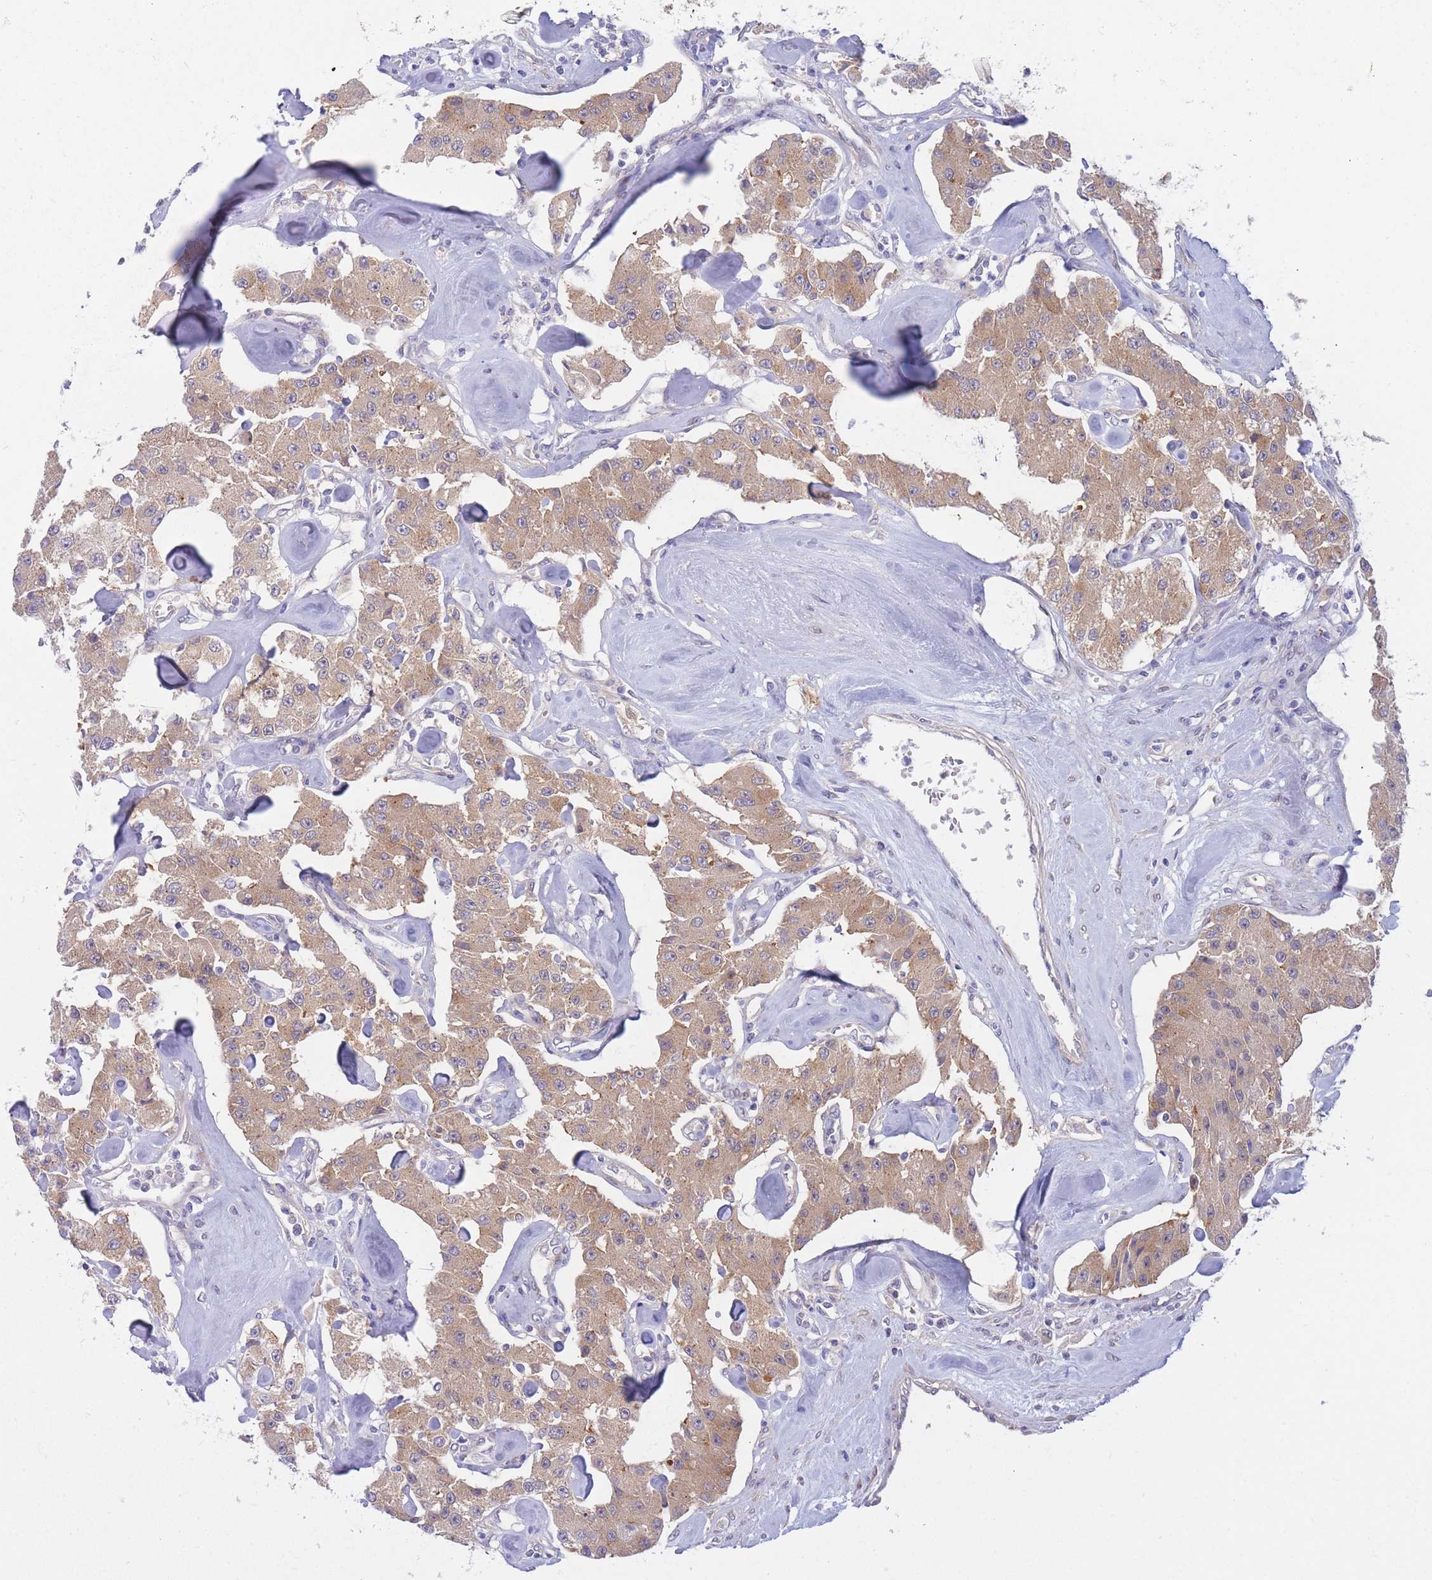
{"staining": {"intensity": "weak", "quantity": ">75%", "location": "cytoplasmic/membranous"}, "tissue": "carcinoid", "cell_type": "Tumor cells", "image_type": "cancer", "snomed": [{"axis": "morphology", "description": "Carcinoid, malignant, NOS"}, {"axis": "topography", "description": "Pancreas"}], "caption": "High-power microscopy captured an immunohistochemistry image of malignant carcinoid, revealing weak cytoplasmic/membranous staining in about >75% of tumor cells. The staining was performed using DAB (3,3'-diaminobenzidine) to visualize the protein expression in brown, while the nuclei were stained in blue with hematoxylin (Magnification: 20x).", "gene": "APOL4", "patient": {"sex": "male", "age": 41}}